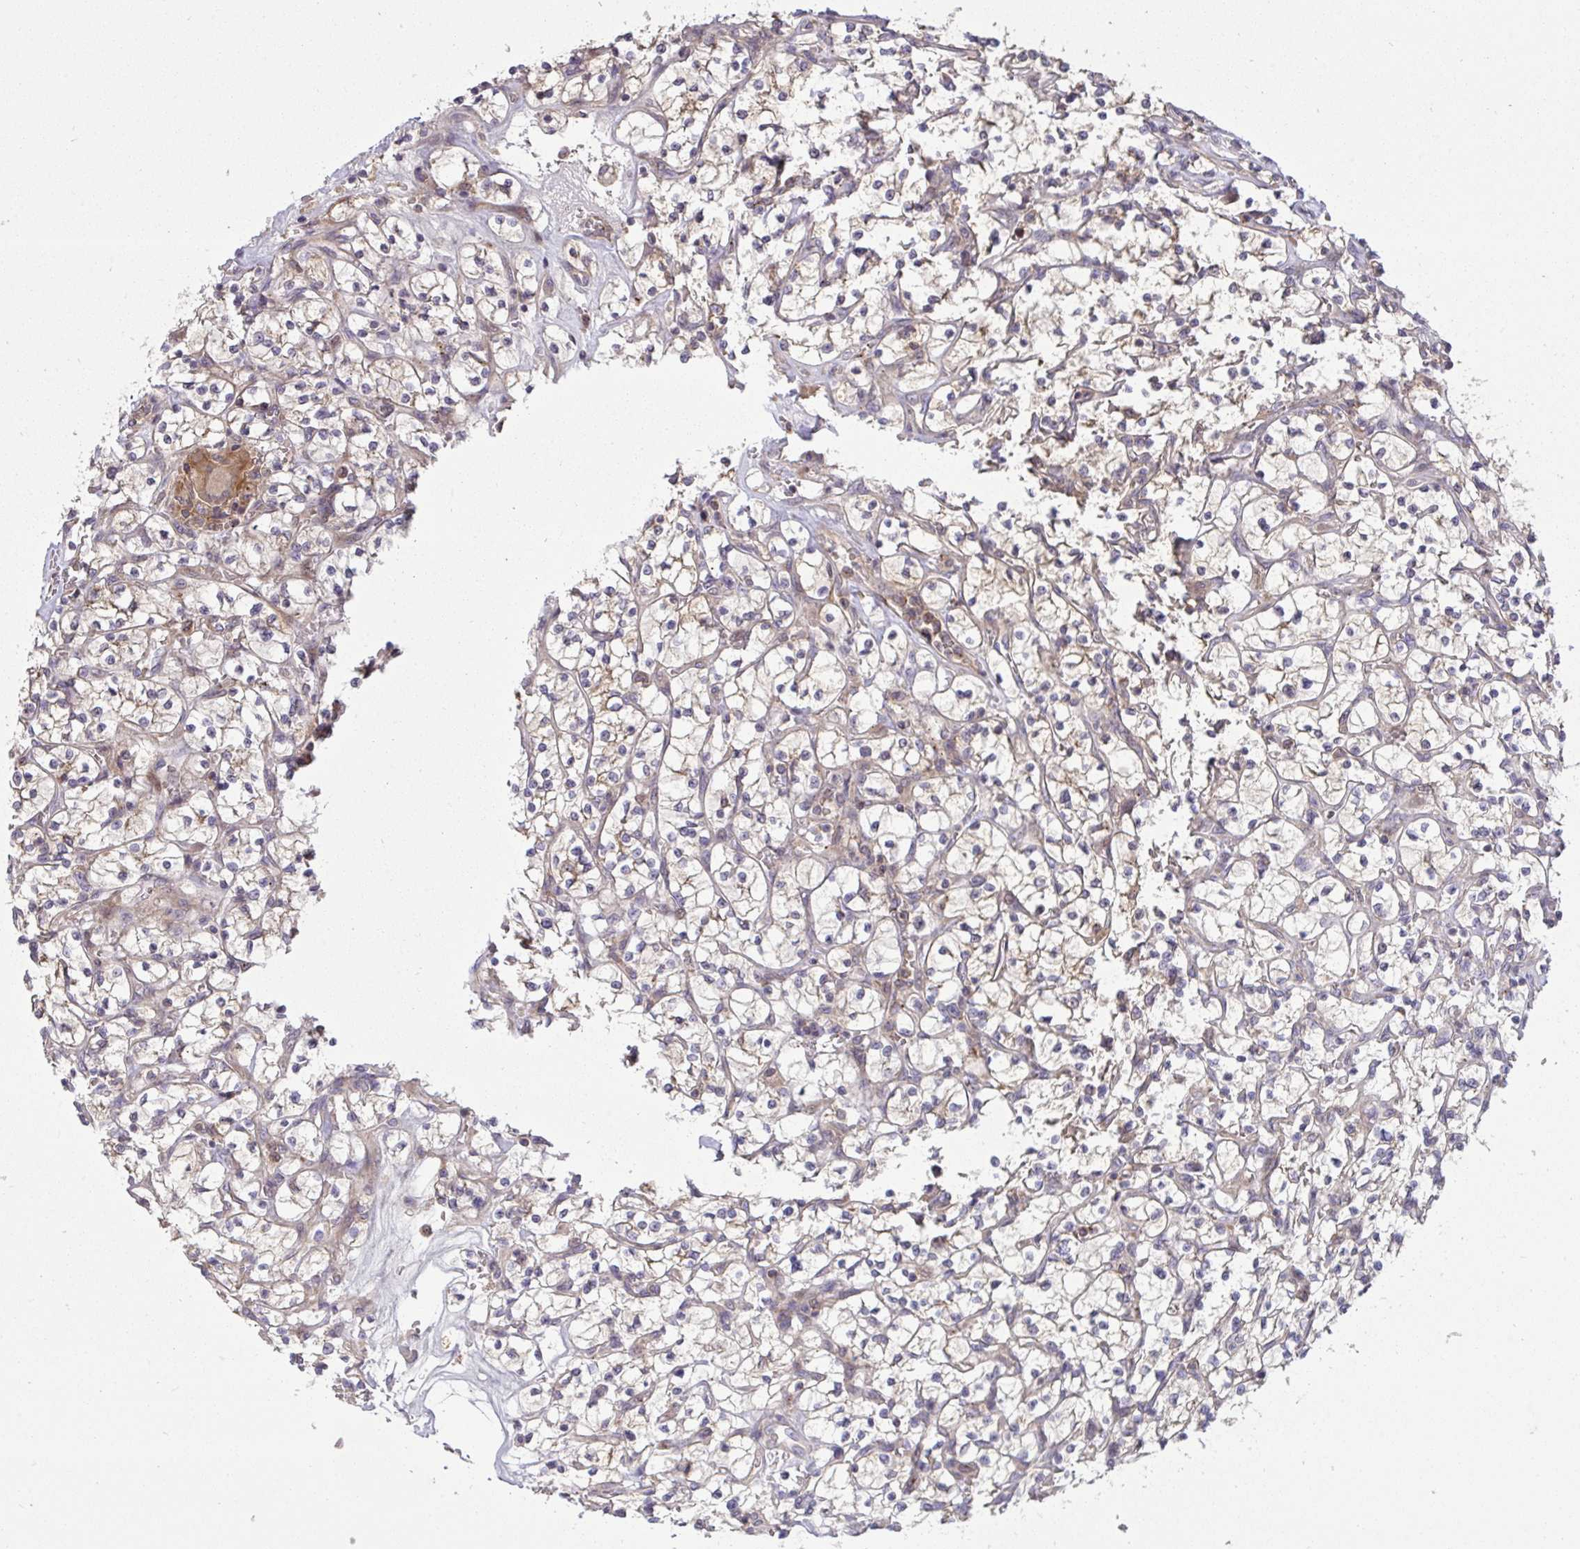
{"staining": {"intensity": "weak", "quantity": "<25%", "location": "cytoplasmic/membranous"}, "tissue": "renal cancer", "cell_type": "Tumor cells", "image_type": "cancer", "snomed": [{"axis": "morphology", "description": "Adenocarcinoma, NOS"}, {"axis": "topography", "description": "Kidney"}], "caption": "Immunohistochemistry (IHC) of human renal adenocarcinoma exhibits no expression in tumor cells.", "gene": "SLC9A6", "patient": {"sex": "female", "age": 64}}